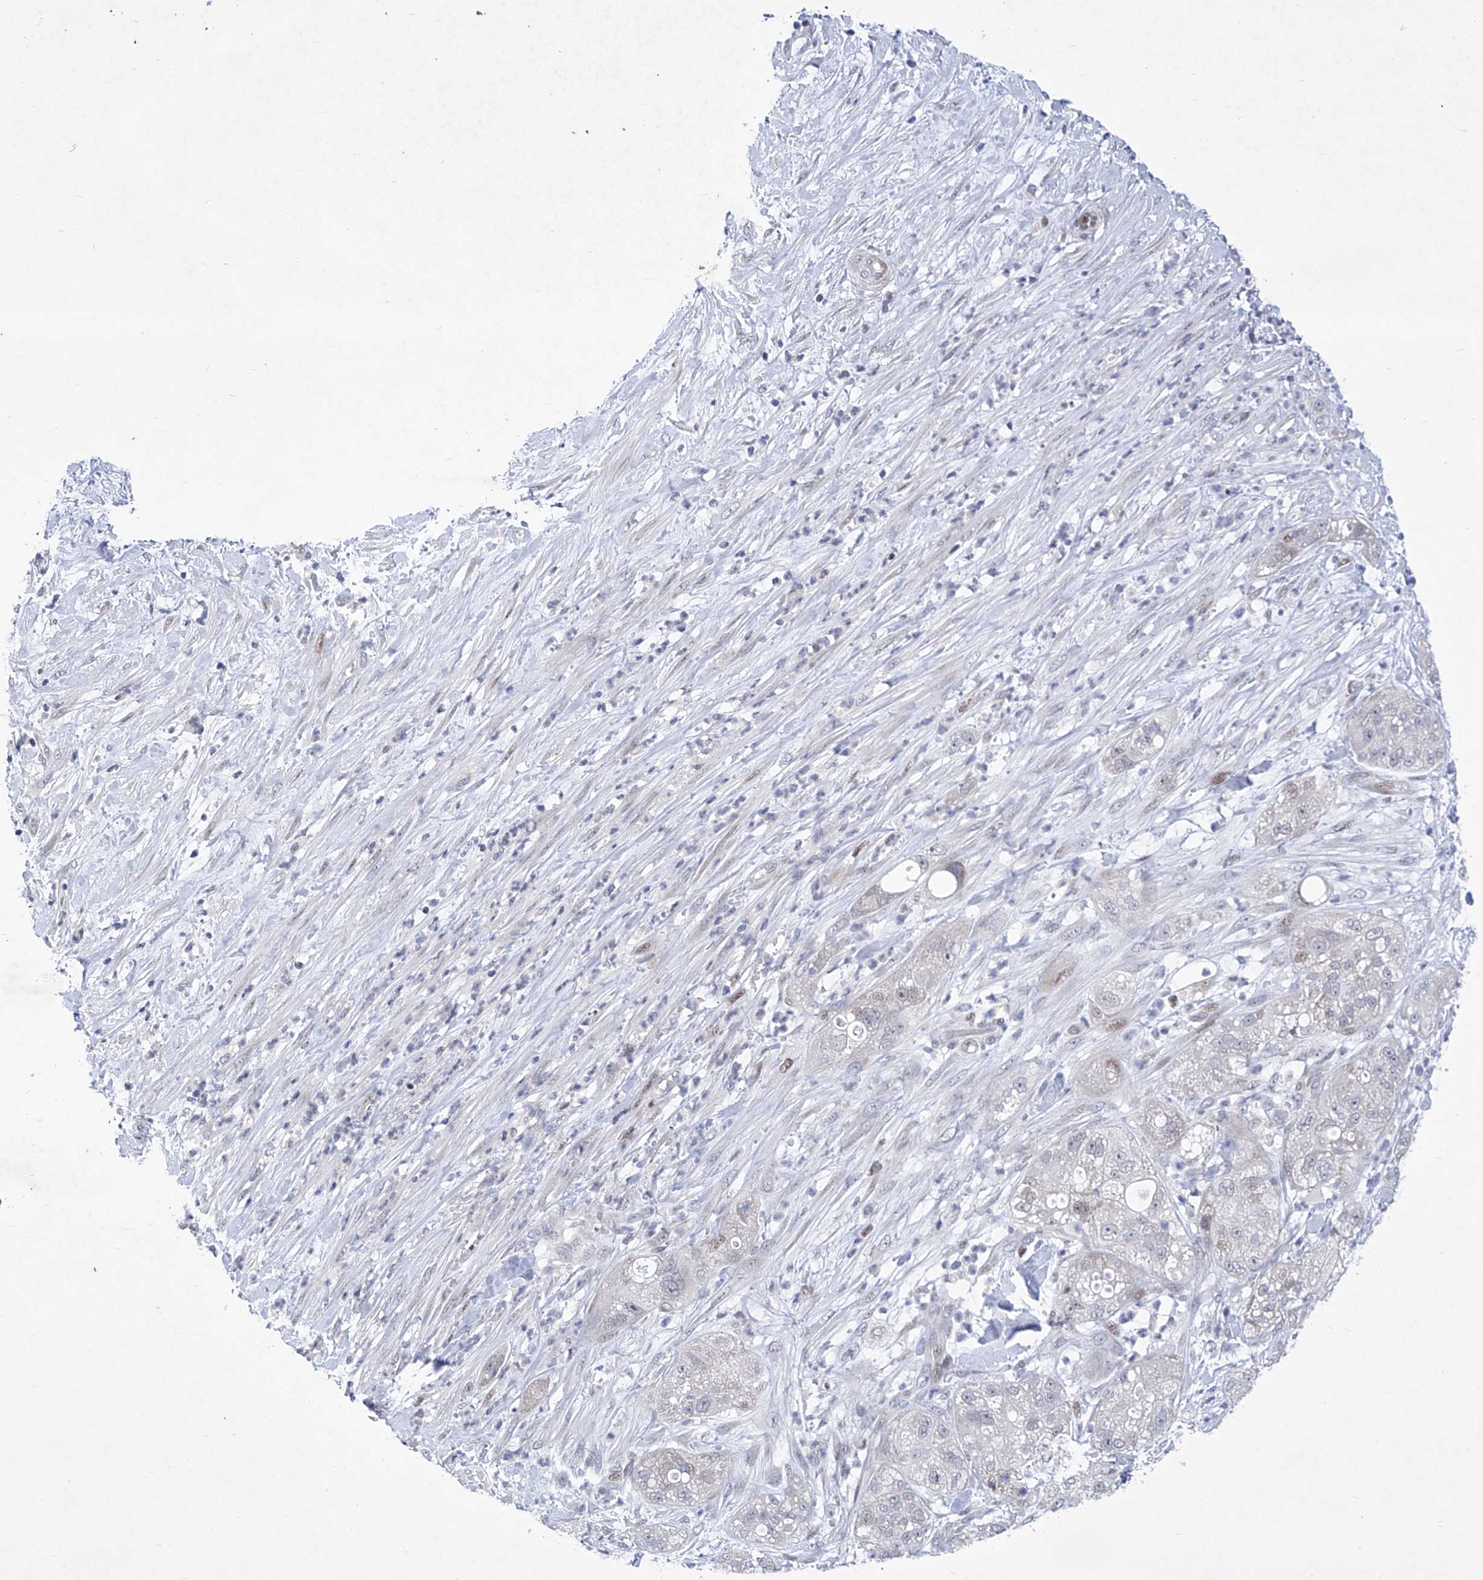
{"staining": {"intensity": "negative", "quantity": "none", "location": "none"}, "tissue": "pancreatic cancer", "cell_type": "Tumor cells", "image_type": "cancer", "snomed": [{"axis": "morphology", "description": "Adenocarcinoma, NOS"}, {"axis": "topography", "description": "Pancreas"}], "caption": "This is an IHC micrograph of pancreatic cancer (adenocarcinoma). There is no staining in tumor cells.", "gene": "NUFIP1", "patient": {"sex": "female", "age": 78}}